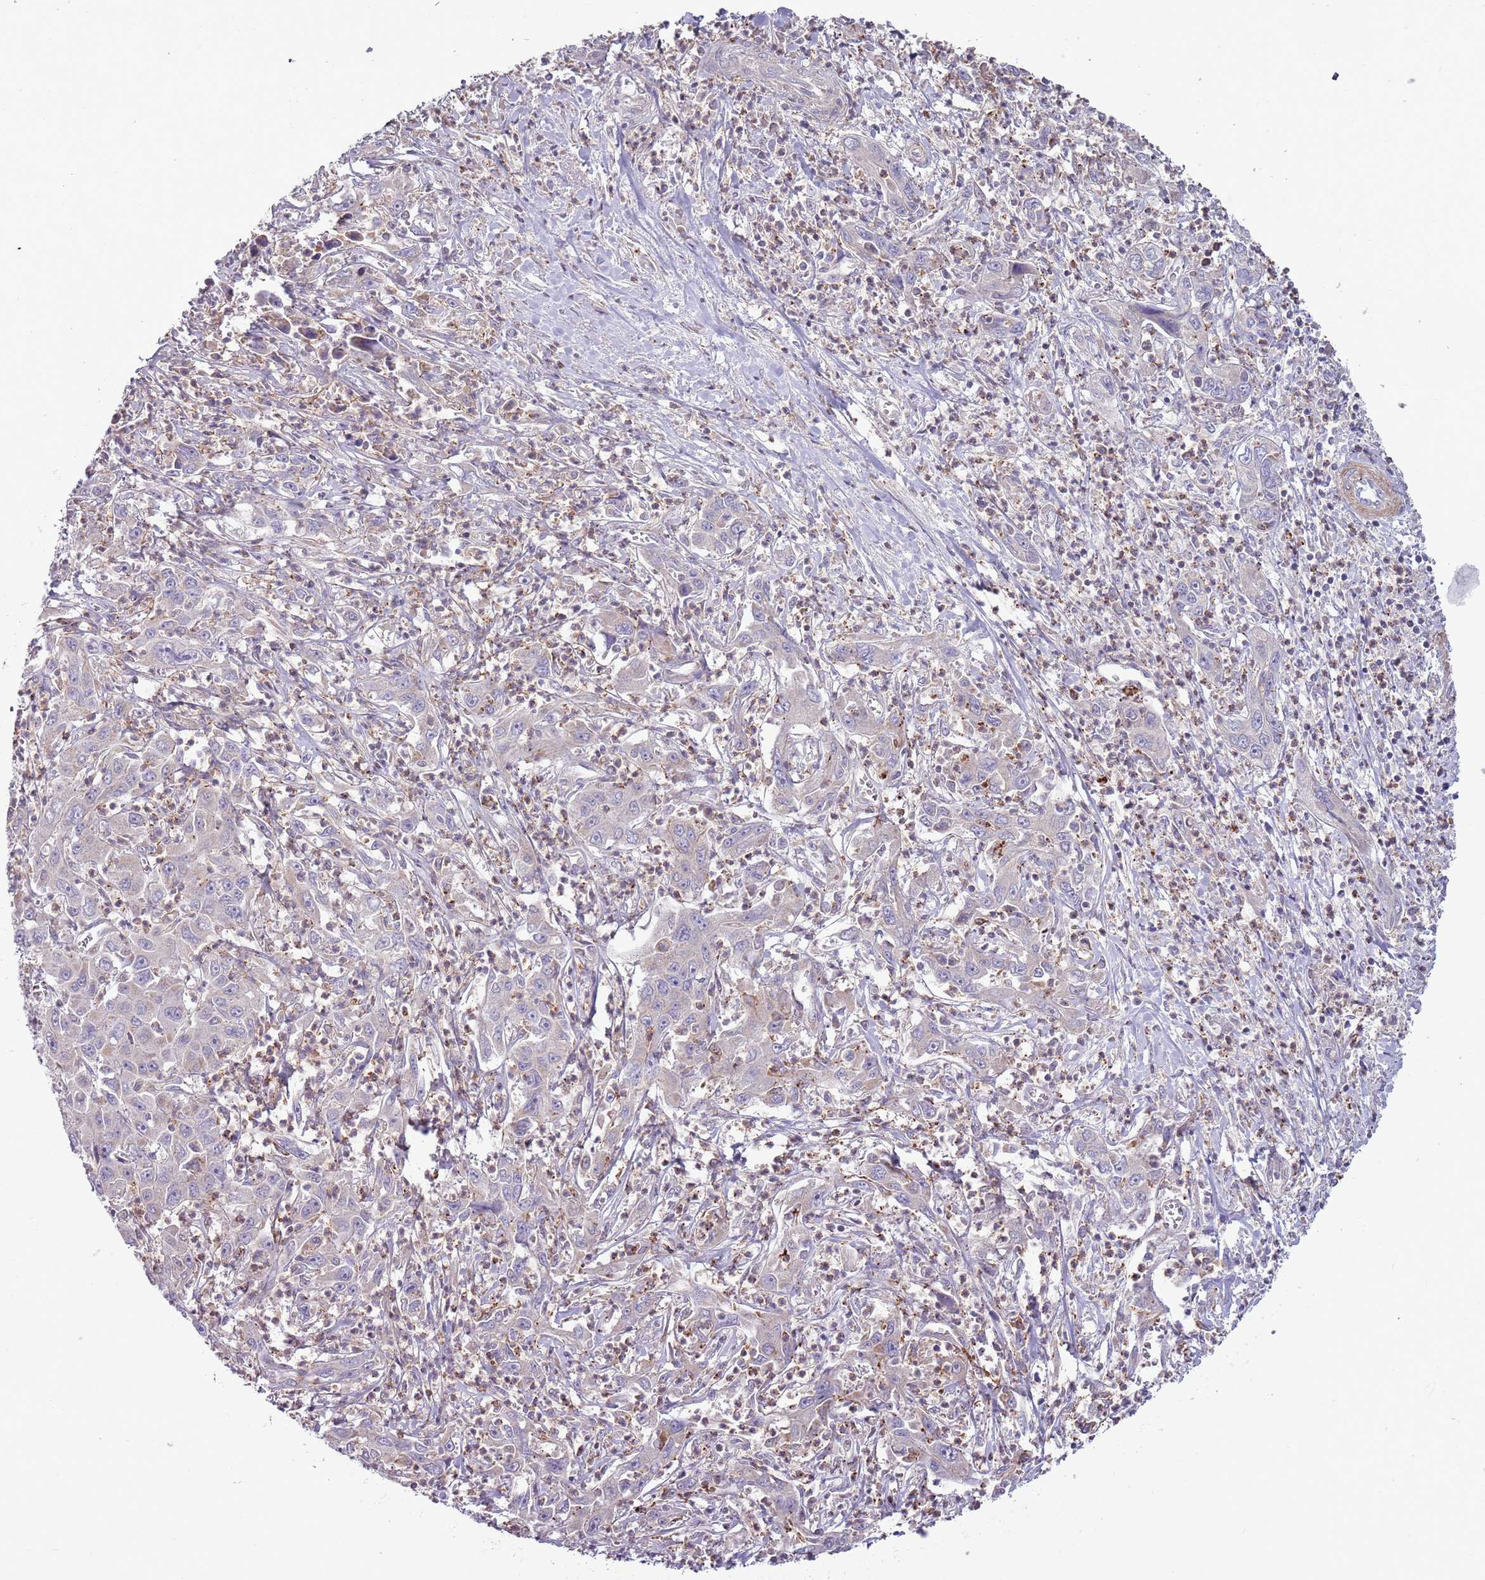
{"staining": {"intensity": "negative", "quantity": "none", "location": "none"}, "tissue": "liver cancer", "cell_type": "Tumor cells", "image_type": "cancer", "snomed": [{"axis": "morphology", "description": "Carcinoma, Hepatocellular, NOS"}, {"axis": "topography", "description": "Liver"}], "caption": "This is a micrograph of IHC staining of liver cancer (hepatocellular carcinoma), which shows no expression in tumor cells.", "gene": "DTD2", "patient": {"sex": "male", "age": 63}}